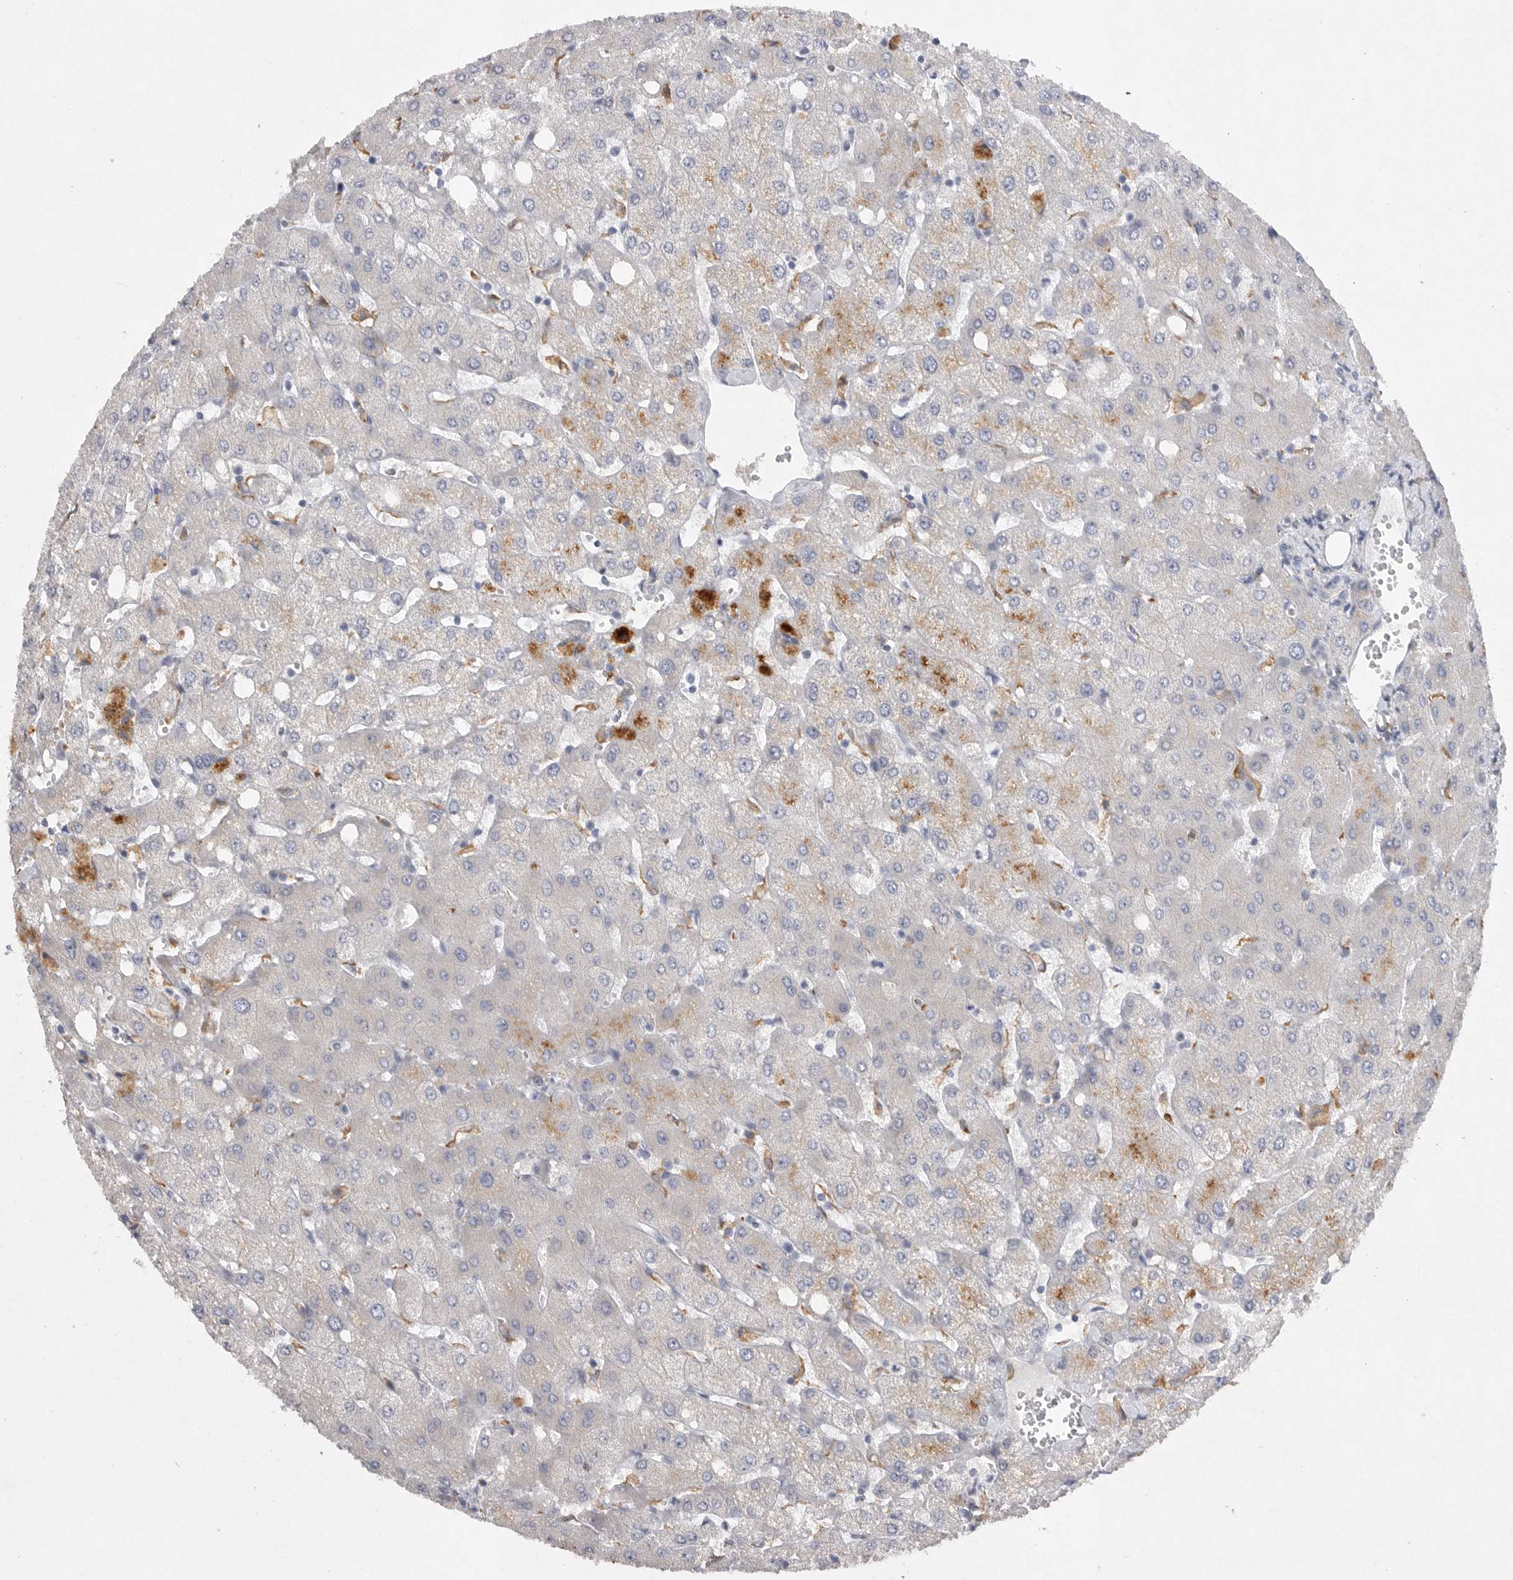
{"staining": {"intensity": "negative", "quantity": "none", "location": "none"}, "tissue": "liver", "cell_type": "Cholangiocytes", "image_type": "normal", "snomed": [{"axis": "morphology", "description": "Normal tissue, NOS"}, {"axis": "topography", "description": "Liver"}], "caption": "Liver was stained to show a protein in brown. There is no significant expression in cholangiocytes. Nuclei are stained in blue.", "gene": "EDEM3", "patient": {"sex": "female", "age": 54}}